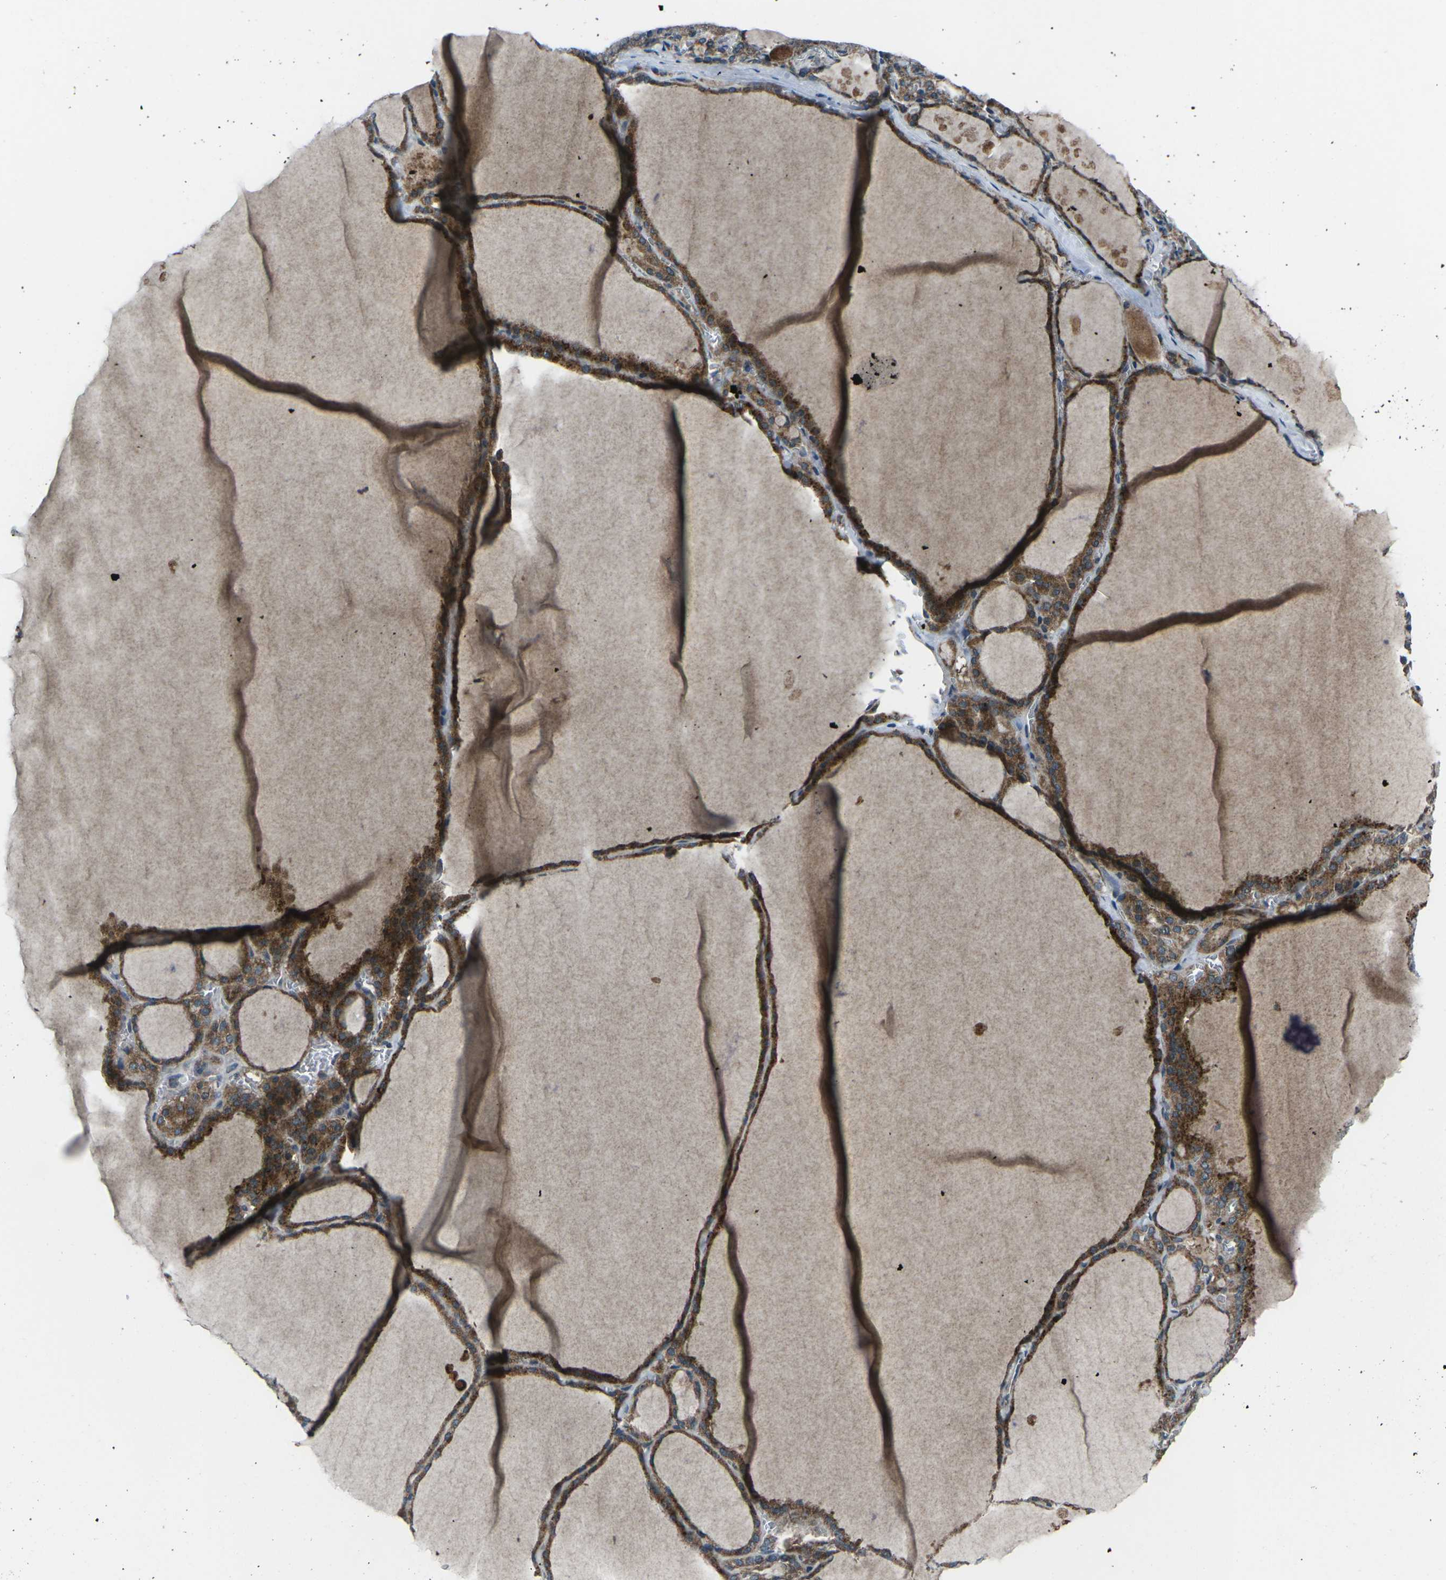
{"staining": {"intensity": "strong", "quantity": ">75%", "location": "cytoplasmic/membranous"}, "tissue": "thyroid gland", "cell_type": "Glandular cells", "image_type": "normal", "snomed": [{"axis": "morphology", "description": "Normal tissue, NOS"}, {"axis": "topography", "description": "Thyroid gland"}], "caption": "A brown stain shows strong cytoplasmic/membranous positivity of a protein in glandular cells of benign thyroid gland. (Brightfield microscopy of DAB IHC at high magnification).", "gene": "CDK16", "patient": {"sex": "male", "age": 56}}